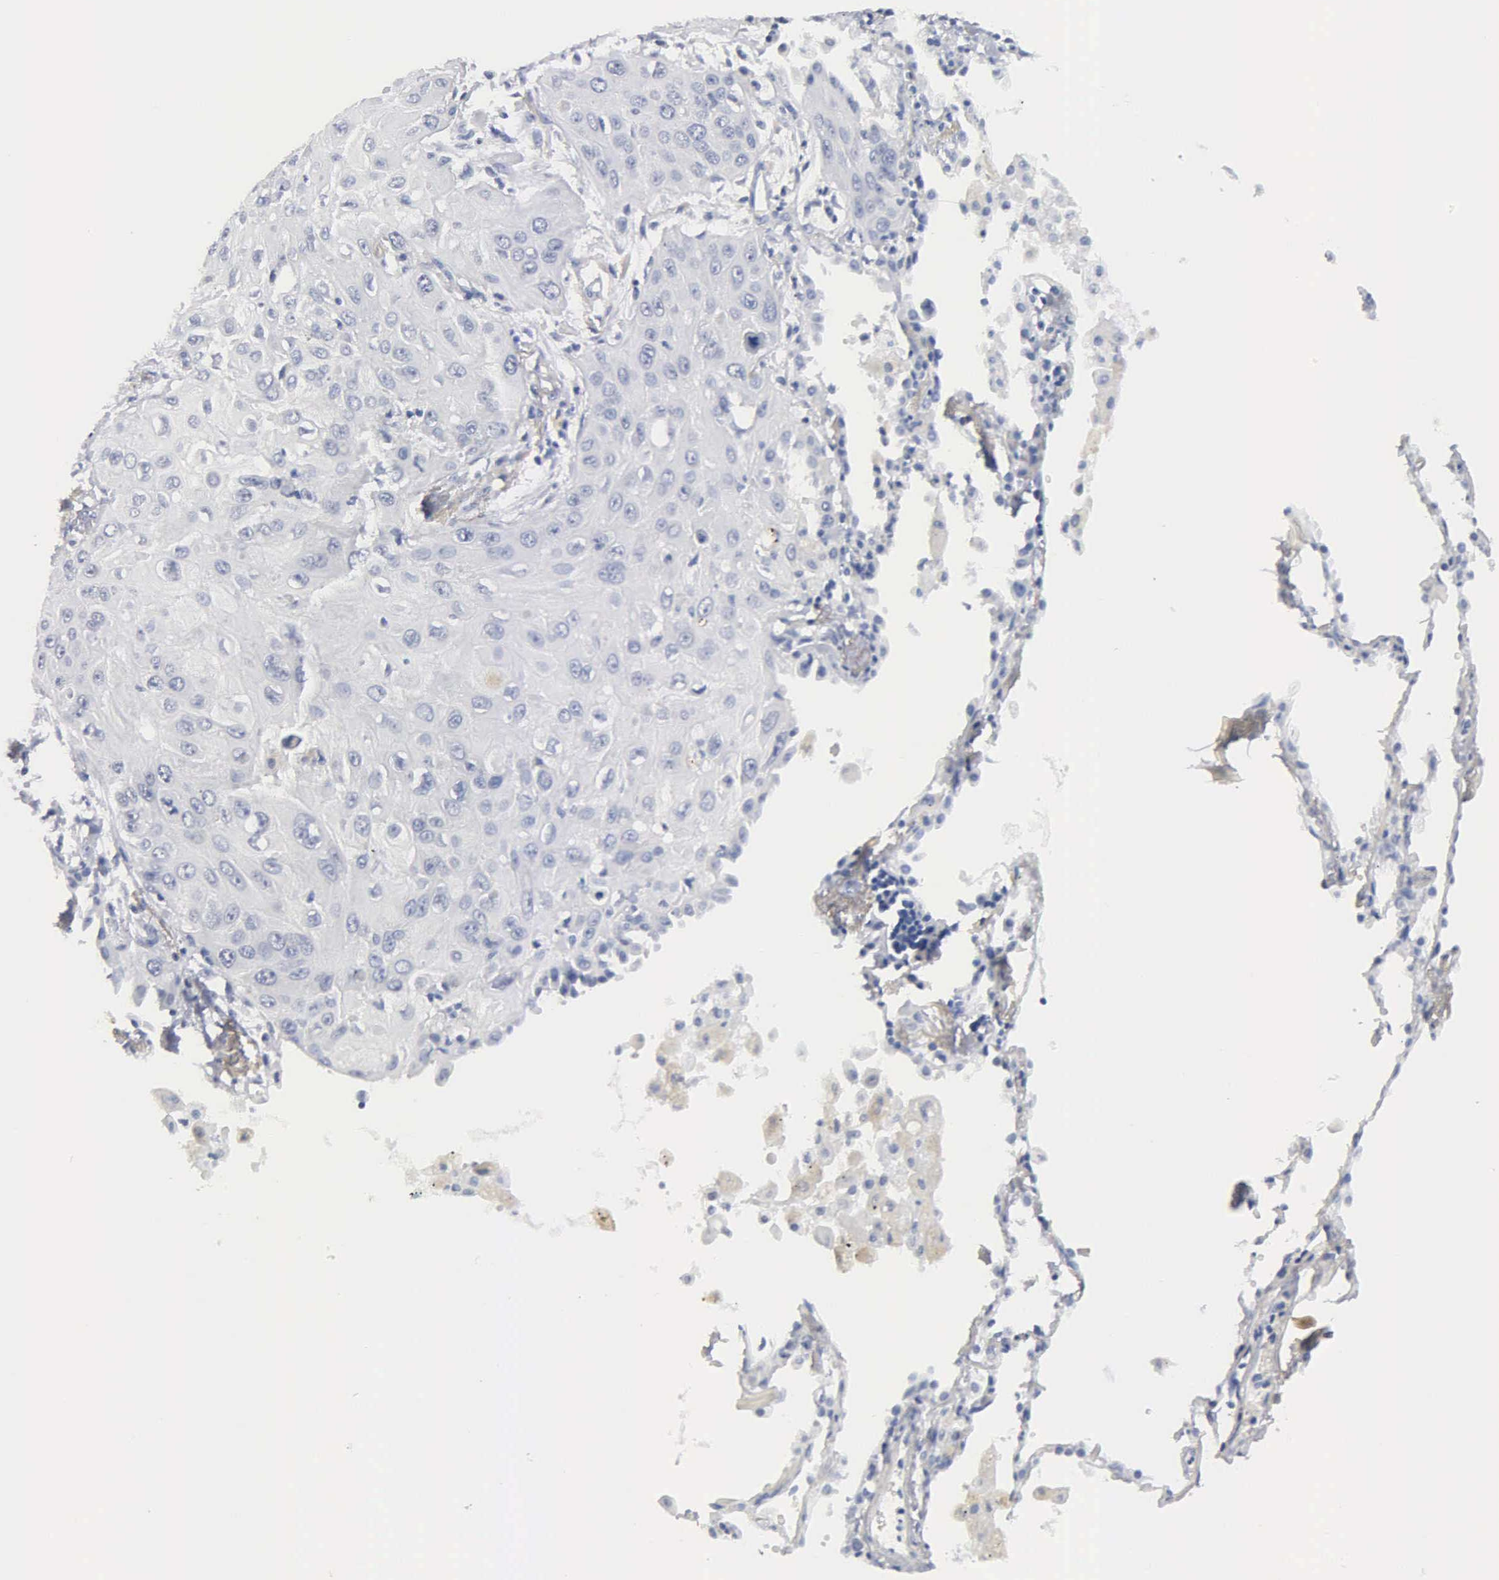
{"staining": {"intensity": "negative", "quantity": "none", "location": "none"}, "tissue": "lung cancer", "cell_type": "Tumor cells", "image_type": "cancer", "snomed": [{"axis": "morphology", "description": "Squamous cell carcinoma, NOS"}, {"axis": "topography", "description": "Lung"}], "caption": "Lung squamous cell carcinoma stained for a protein using immunohistochemistry (IHC) shows no expression tumor cells.", "gene": "ASPHD2", "patient": {"sex": "male", "age": 71}}